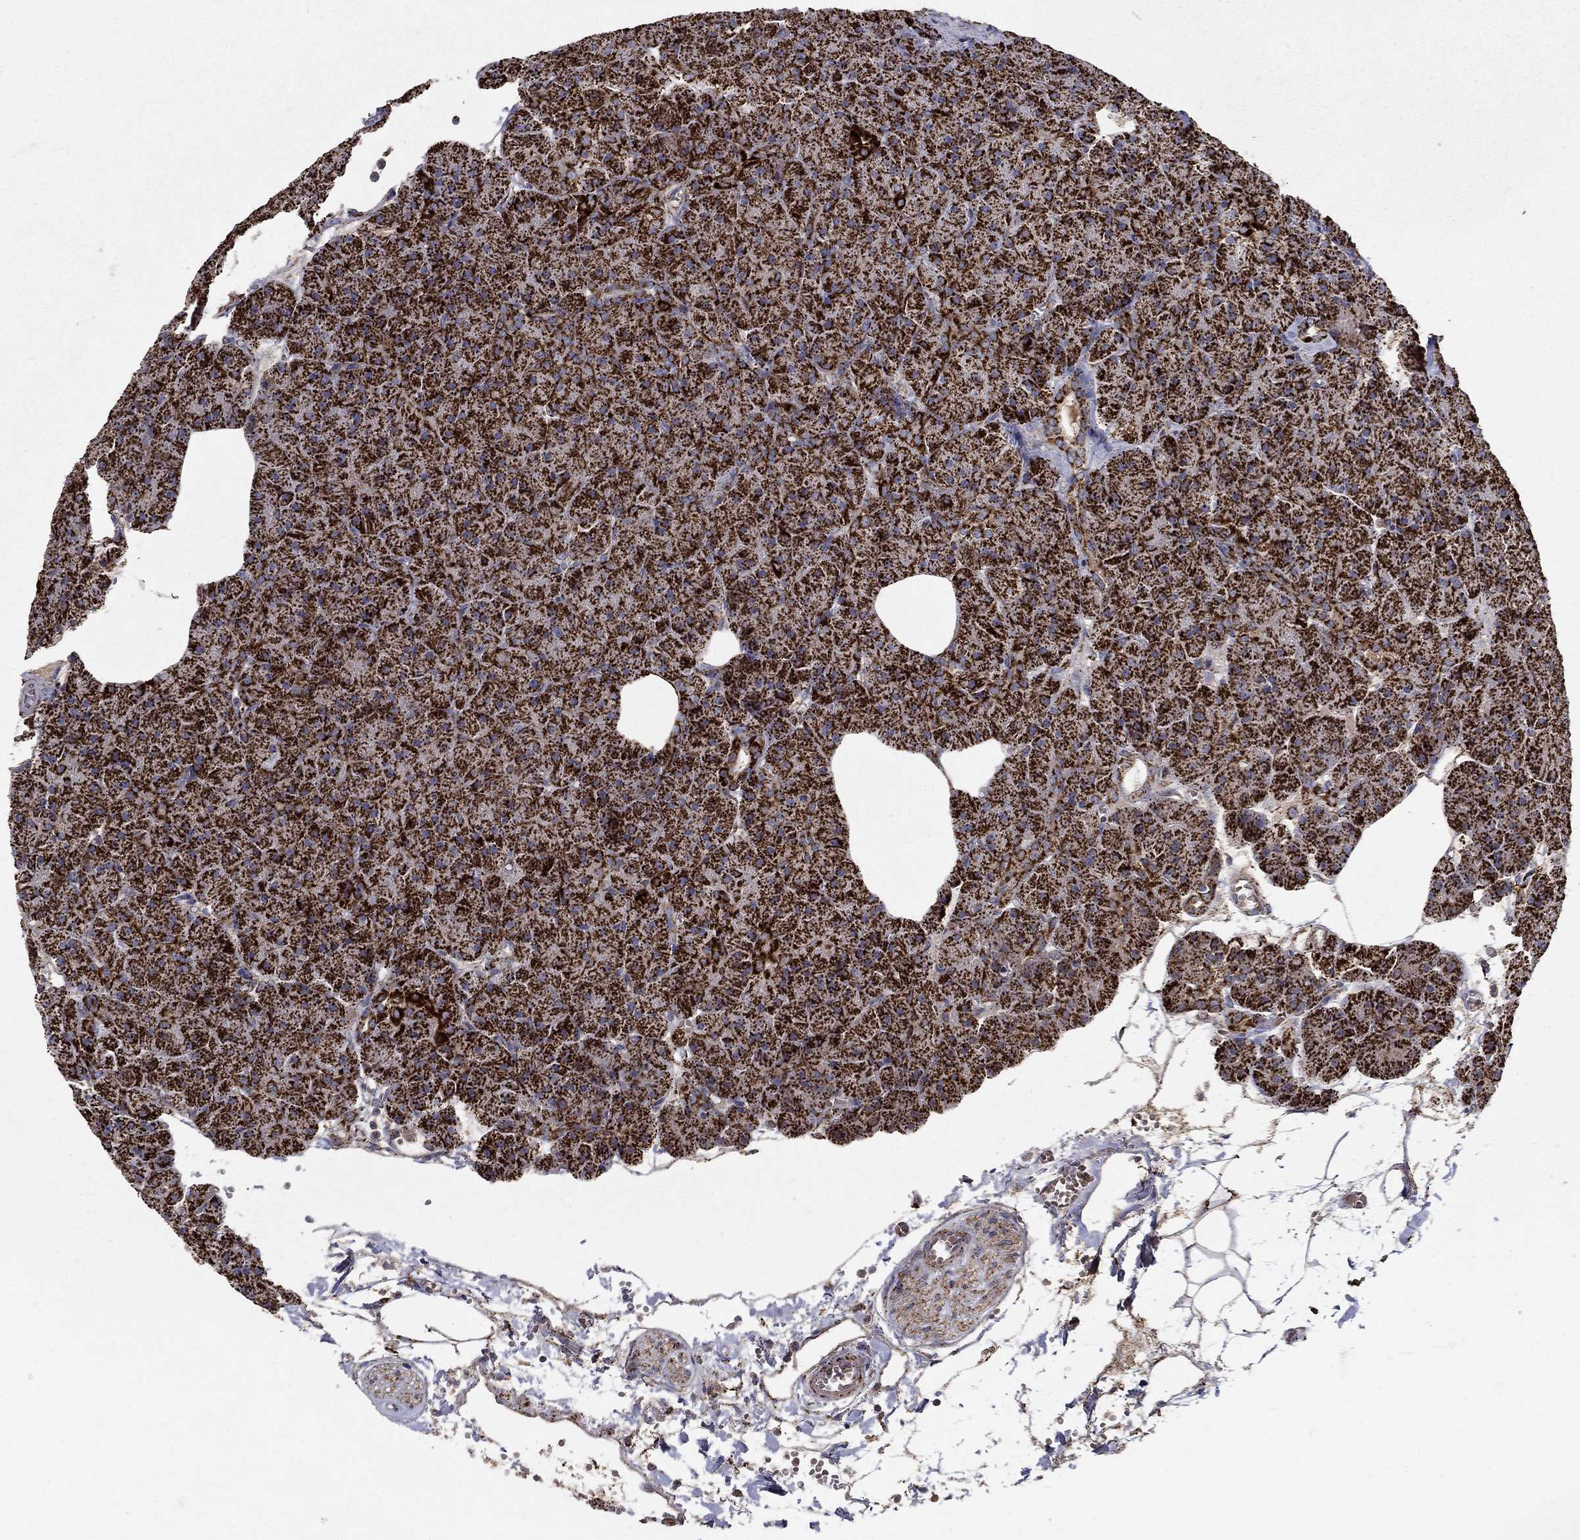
{"staining": {"intensity": "strong", "quantity": ">75%", "location": "cytoplasmic/membranous"}, "tissue": "pancreas", "cell_type": "Exocrine glandular cells", "image_type": "normal", "snomed": [{"axis": "morphology", "description": "Normal tissue, NOS"}, {"axis": "topography", "description": "Pancreas"}], "caption": "A brown stain labels strong cytoplasmic/membranous expression of a protein in exocrine glandular cells of normal human pancreas. The protein is stained brown, and the nuclei are stained in blue (DAB (3,3'-diaminobenzidine) IHC with brightfield microscopy, high magnification).", "gene": "GCSH", "patient": {"sex": "male", "age": 61}}